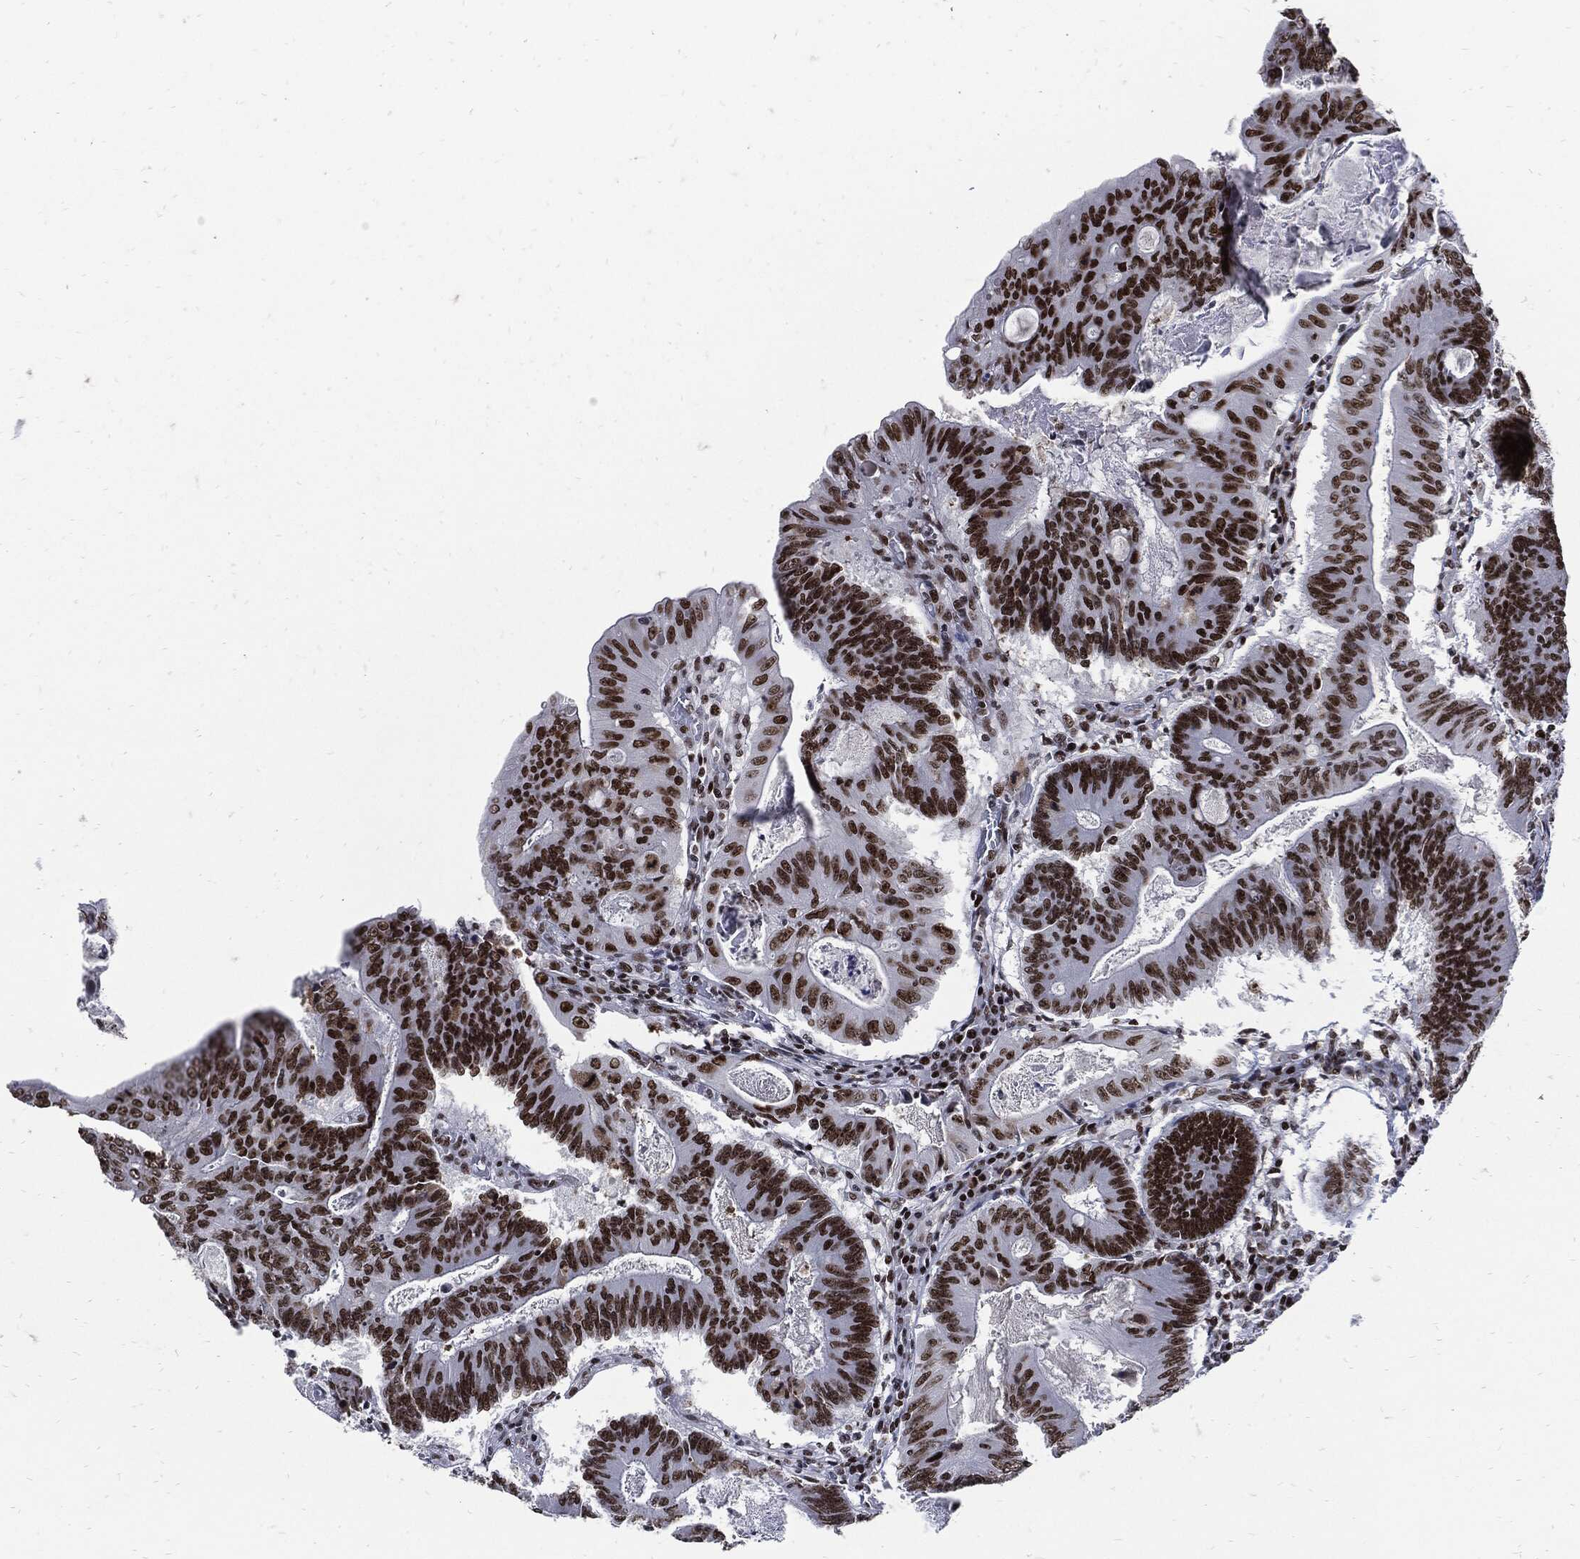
{"staining": {"intensity": "strong", "quantity": ">75%", "location": "nuclear"}, "tissue": "colorectal cancer", "cell_type": "Tumor cells", "image_type": "cancer", "snomed": [{"axis": "morphology", "description": "Adenocarcinoma, NOS"}, {"axis": "topography", "description": "Colon"}], "caption": "Immunohistochemical staining of adenocarcinoma (colorectal) displays high levels of strong nuclear protein expression in about >75% of tumor cells.", "gene": "TERF2", "patient": {"sex": "female", "age": 70}}